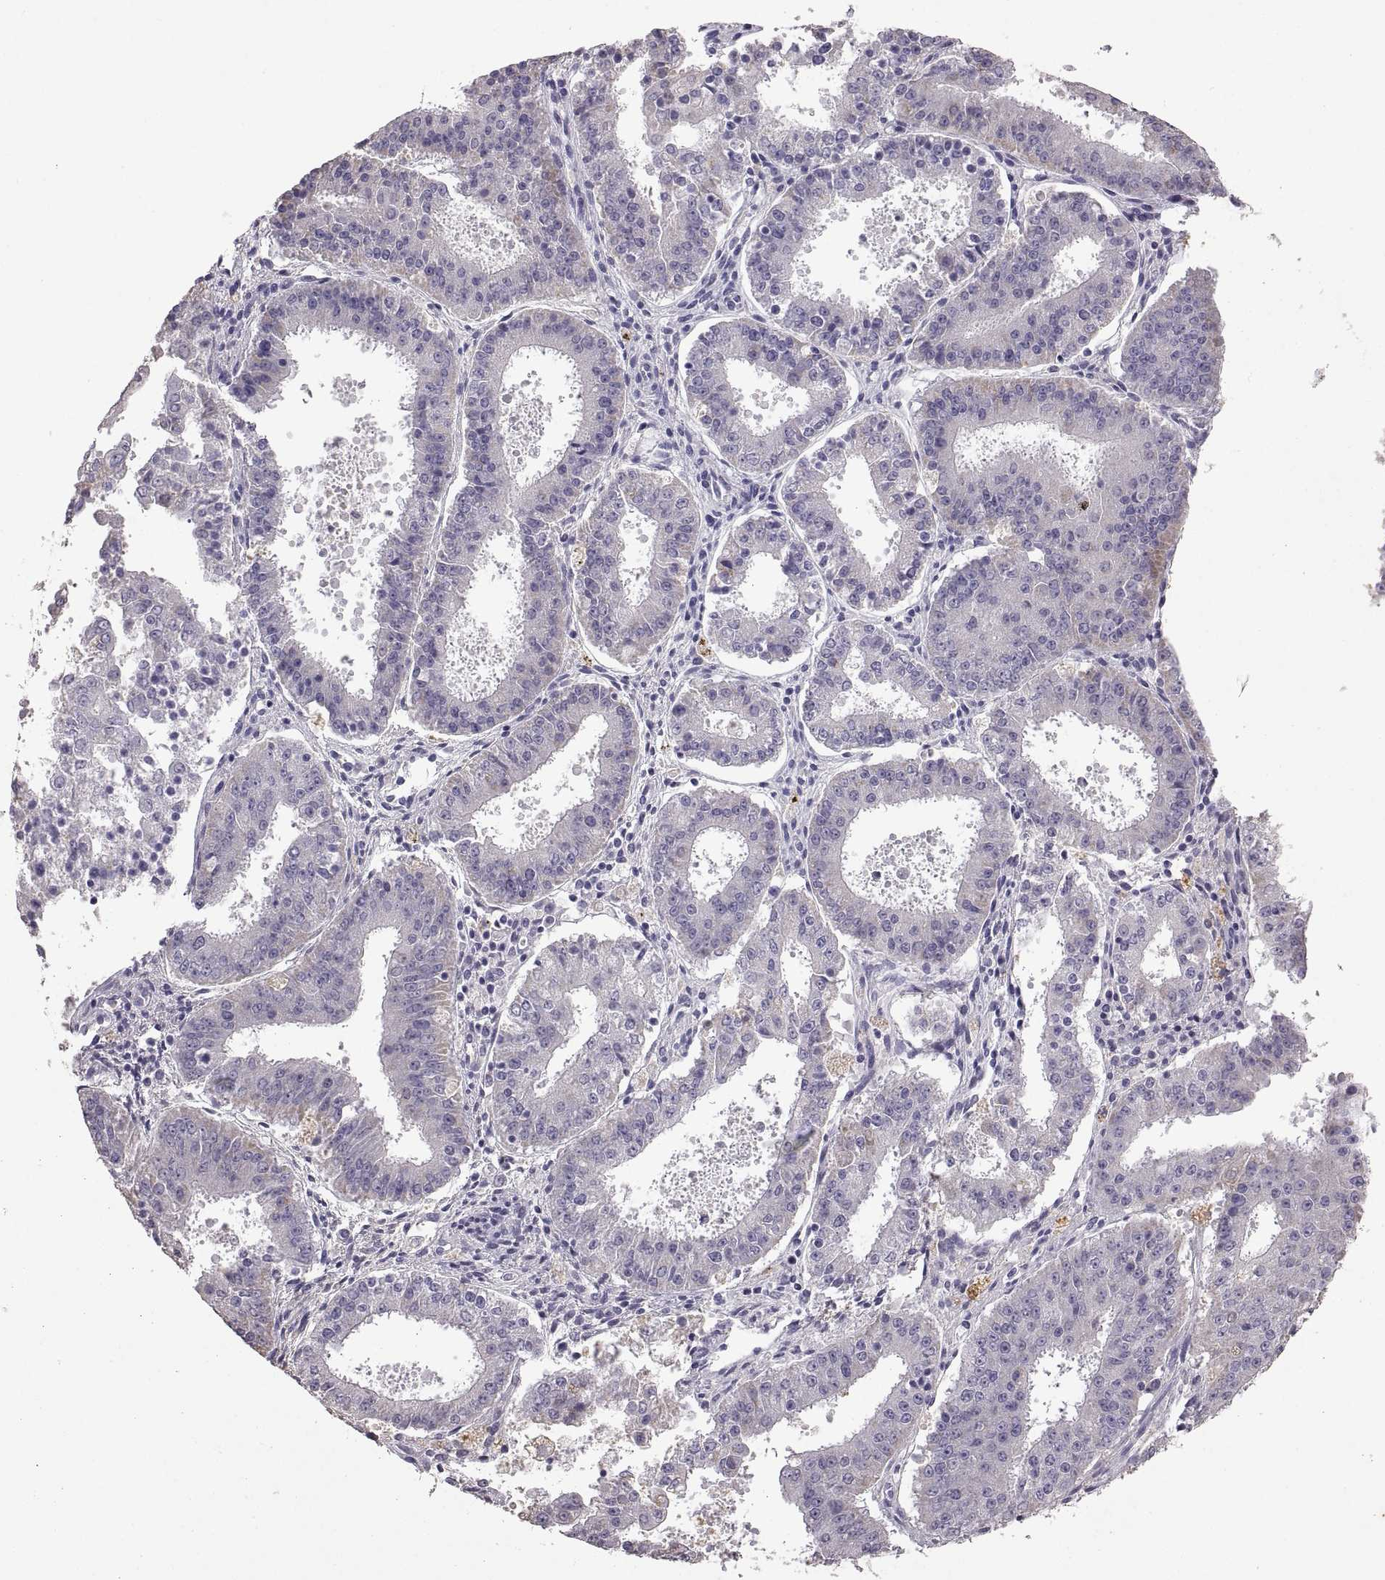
{"staining": {"intensity": "negative", "quantity": "none", "location": "none"}, "tissue": "ovarian cancer", "cell_type": "Tumor cells", "image_type": "cancer", "snomed": [{"axis": "morphology", "description": "Carcinoma, endometroid"}, {"axis": "topography", "description": "Ovary"}], "caption": "This is an immunohistochemistry micrograph of ovarian cancer (endometroid carcinoma). There is no expression in tumor cells.", "gene": "DEFB136", "patient": {"sex": "female", "age": 42}}